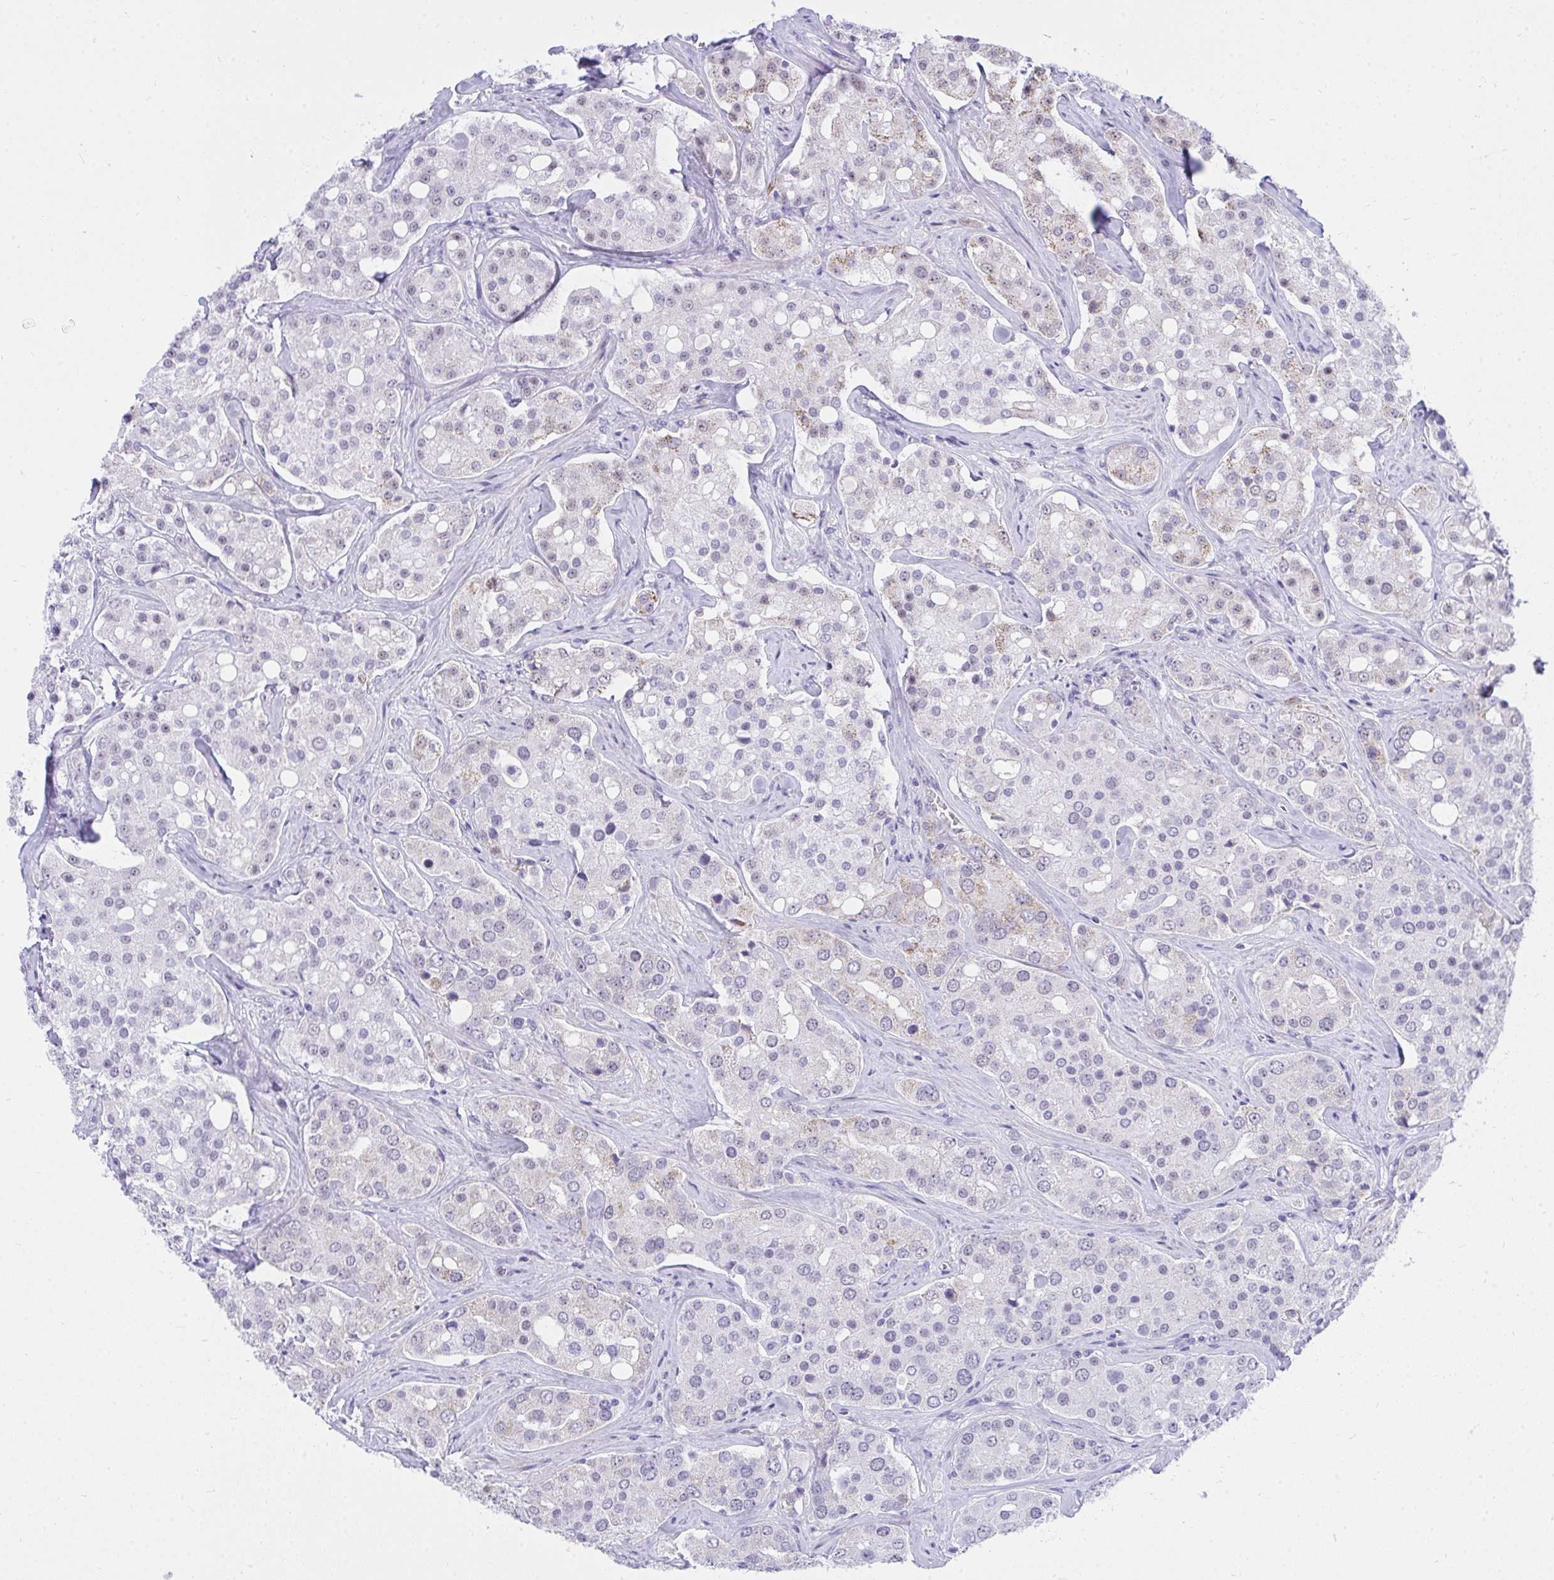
{"staining": {"intensity": "weak", "quantity": "<25%", "location": "cytoplasmic/membranous"}, "tissue": "prostate cancer", "cell_type": "Tumor cells", "image_type": "cancer", "snomed": [{"axis": "morphology", "description": "Adenocarcinoma, High grade"}, {"axis": "topography", "description": "Prostate"}], "caption": "IHC photomicrograph of neoplastic tissue: human high-grade adenocarcinoma (prostate) stained with DAB (3,3'-diaminobenzidine) exhibits no significant protein positivity in tumor cells.", "gene": "OR5F1", "patient": {"sex": "male", "age": 67}}